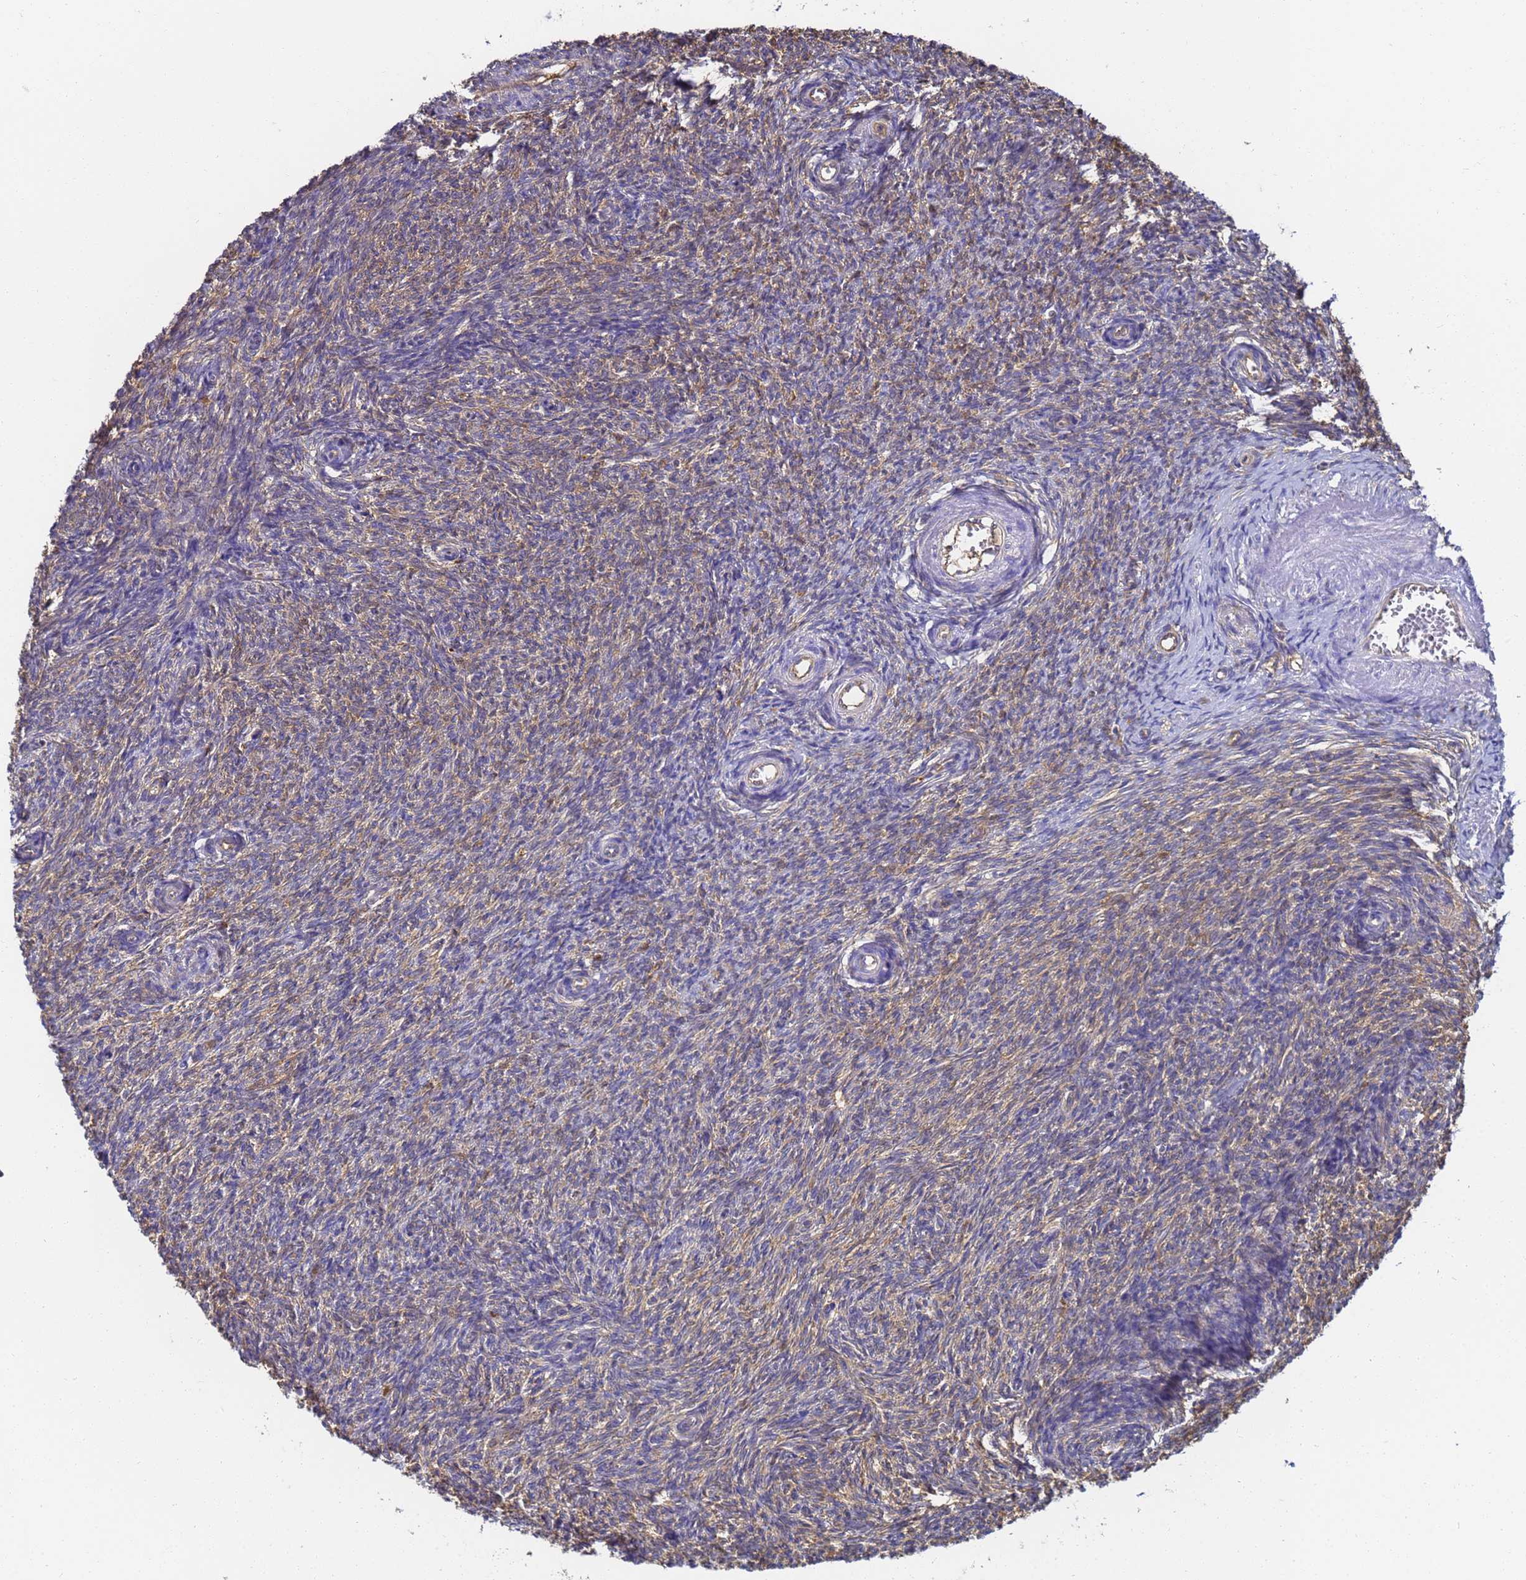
{"staining": {"intensity": "weak", "quantity": "25%-75%", "location": "cytoplasmic/membranous"}, "tissue": "ovary", "cell_type": "Ovarian stroma cells", "image_type": "normal", "snomed": [{"axis": "morphology", "description": "Normal tissue, NOS"}, {"axis": "topography", "description": "Ovary"}], "caption": "Protein analysis of benign ovary reveals weak cytoplasmic/membranous expression in about 25%-75% of ovarian stroma cells.", "gene": "NME1", "patient": {"sex": "female", "age": 44}}